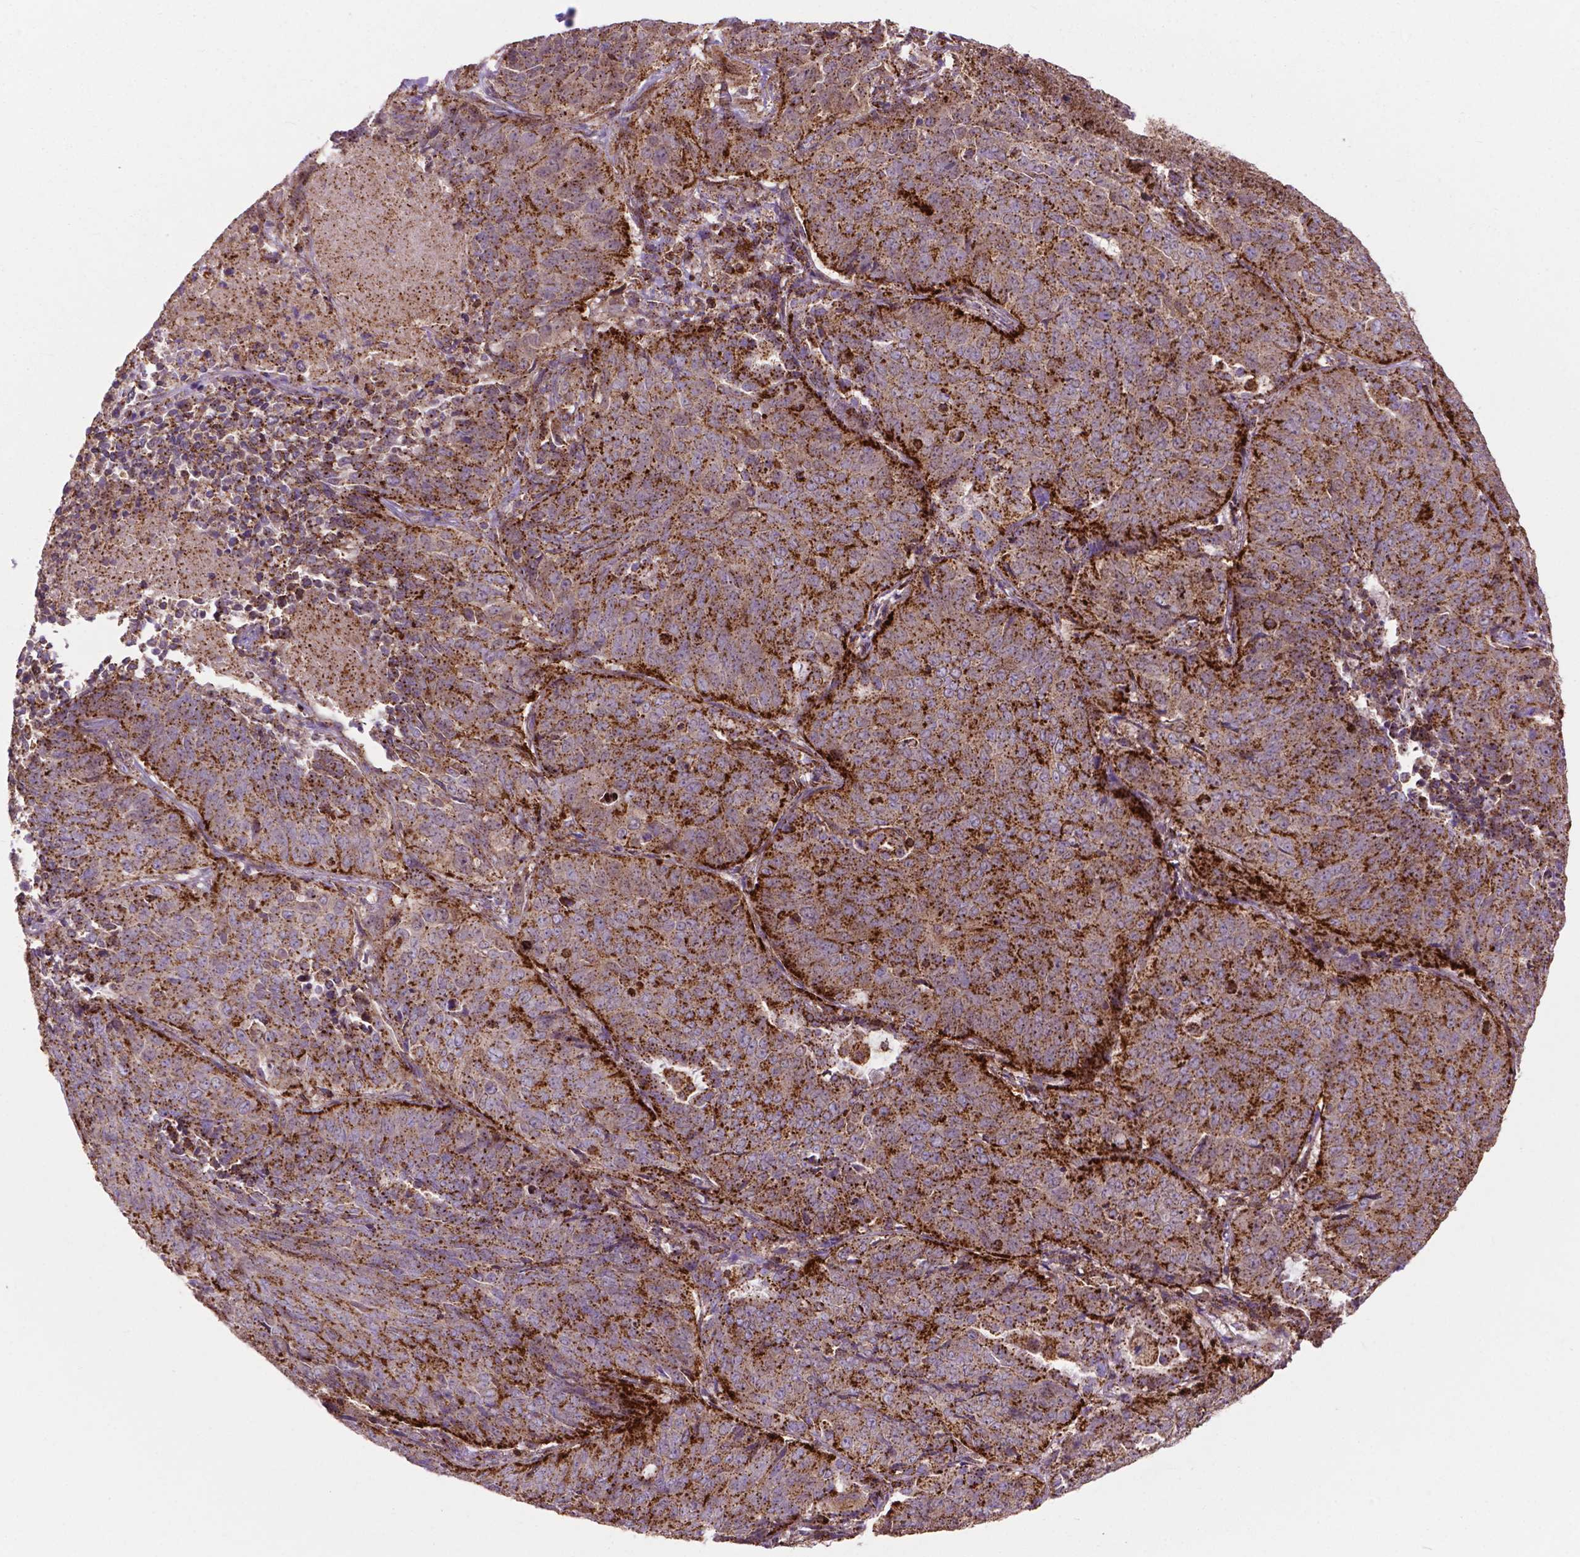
{"staining": {"intensity": "moderate", "quantity": ">75%", "location": "cytoplasmic/membranous"}, "tissue": "lung cancer", "cell_type": "Tumor cells", "image_type": "cancer", "snomed": [{"axis": "morphology", "description": "Normal tissue, NOS"}, {"axis": "morphology", "description": "Squamous cell carcinoma, NOS"}, {"axis": "topography", "description": "Bronchus"}, {"axis": "topography", "description": "Lung"}], "caption": "Protein expression by immunohistochemistry exhibits moderate cytoplasmic/membranous expression in about >75% of tumor cells in squamous cell carcinoma (lung).", "gene": "CHMP4A", "patient": {"sex": "male", "age": 64}}